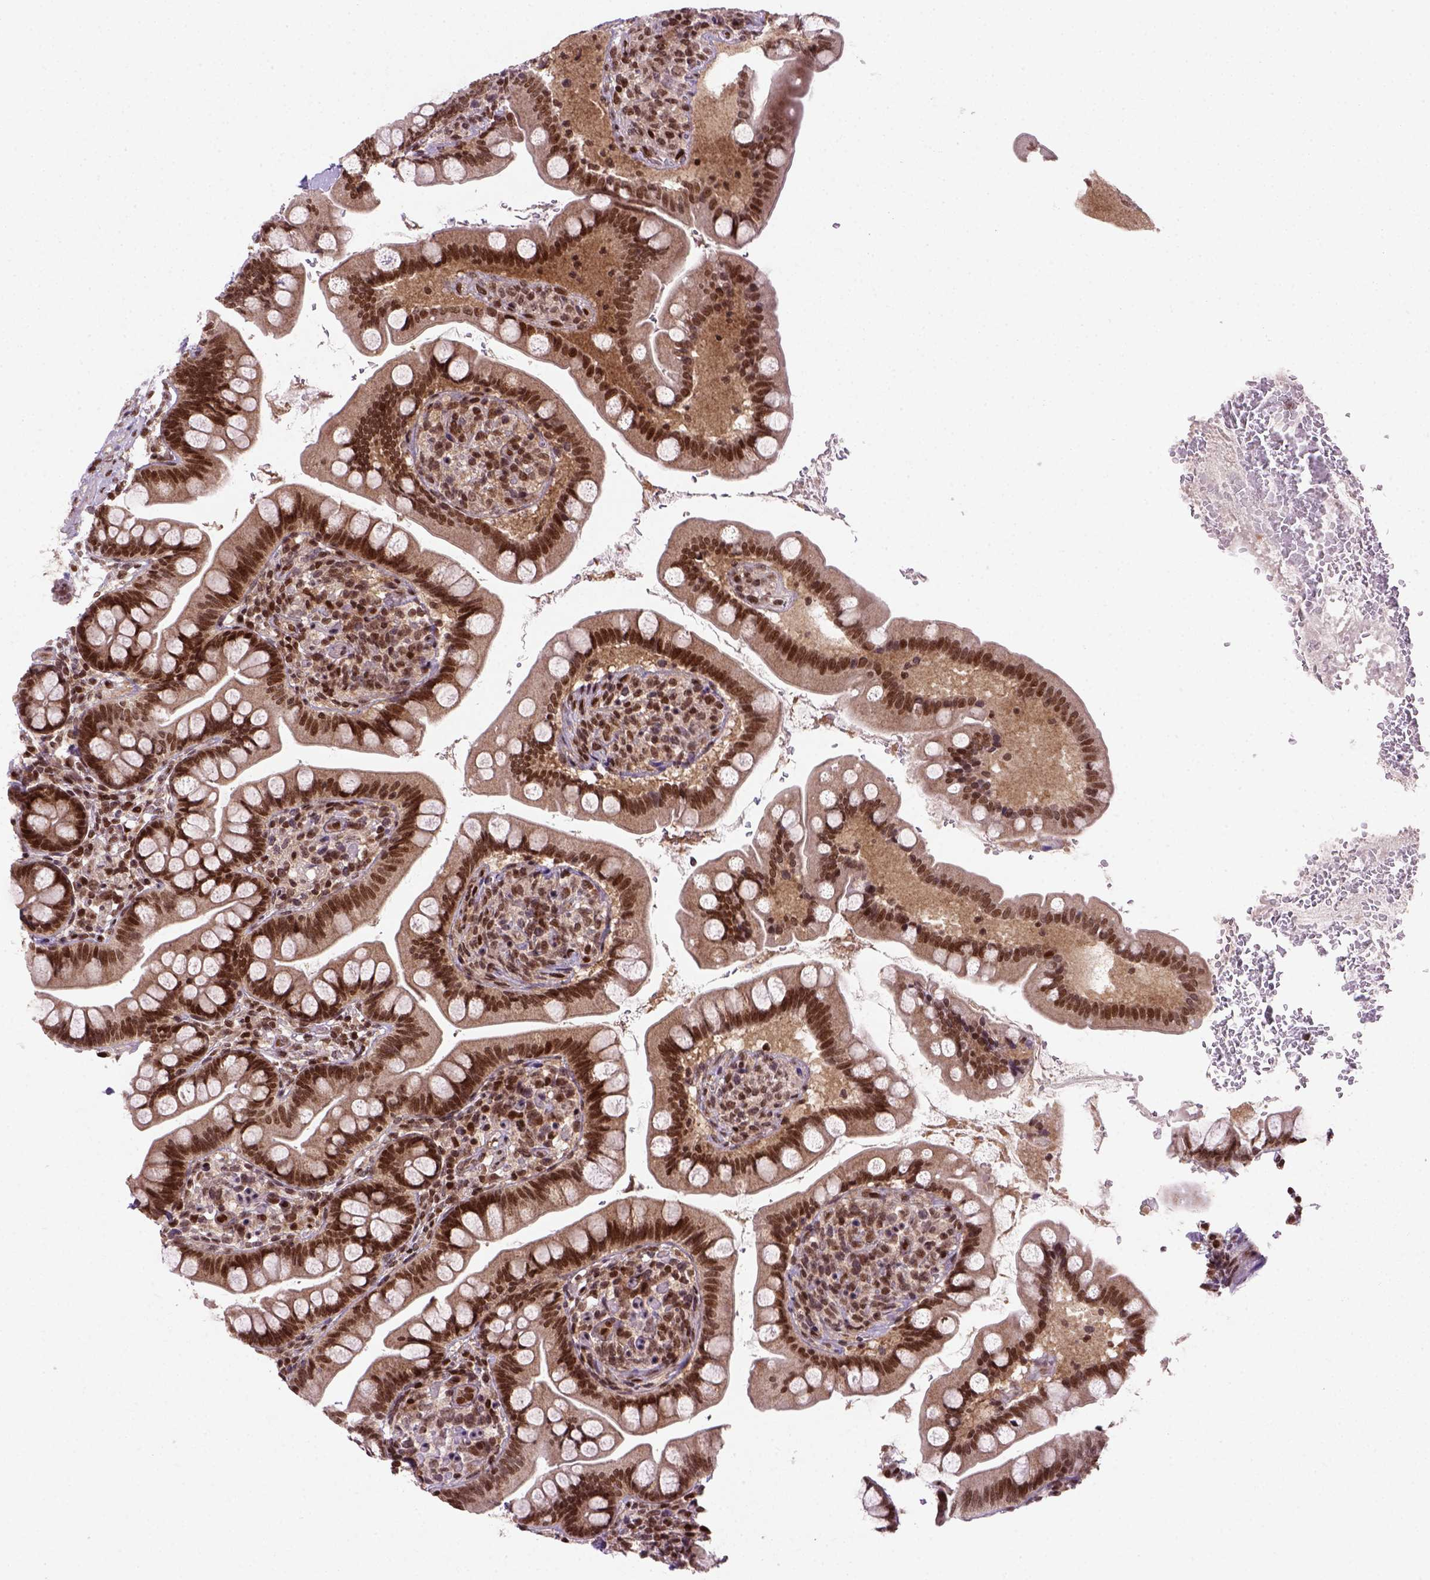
{"staining": {"intensity": "strong", "quantity": ">75%", "location": "nuclear"}, "tissue": "small intestine", "cell_type": "Glandular cells", "image_type": "normal", "snomed": [{"axis": "morphology", "description": "Normal tissue, NOS"}, {"axis": "topography", "description": "Small intestine"}], "caption": "Unremarkable small intestine was stained to show a protein in brown. There is high levels of strong nuclear positivity in approximately >75% of glandular cells.", "gene": "MGMT", "patient": {"sex": "female", "age": 56}}